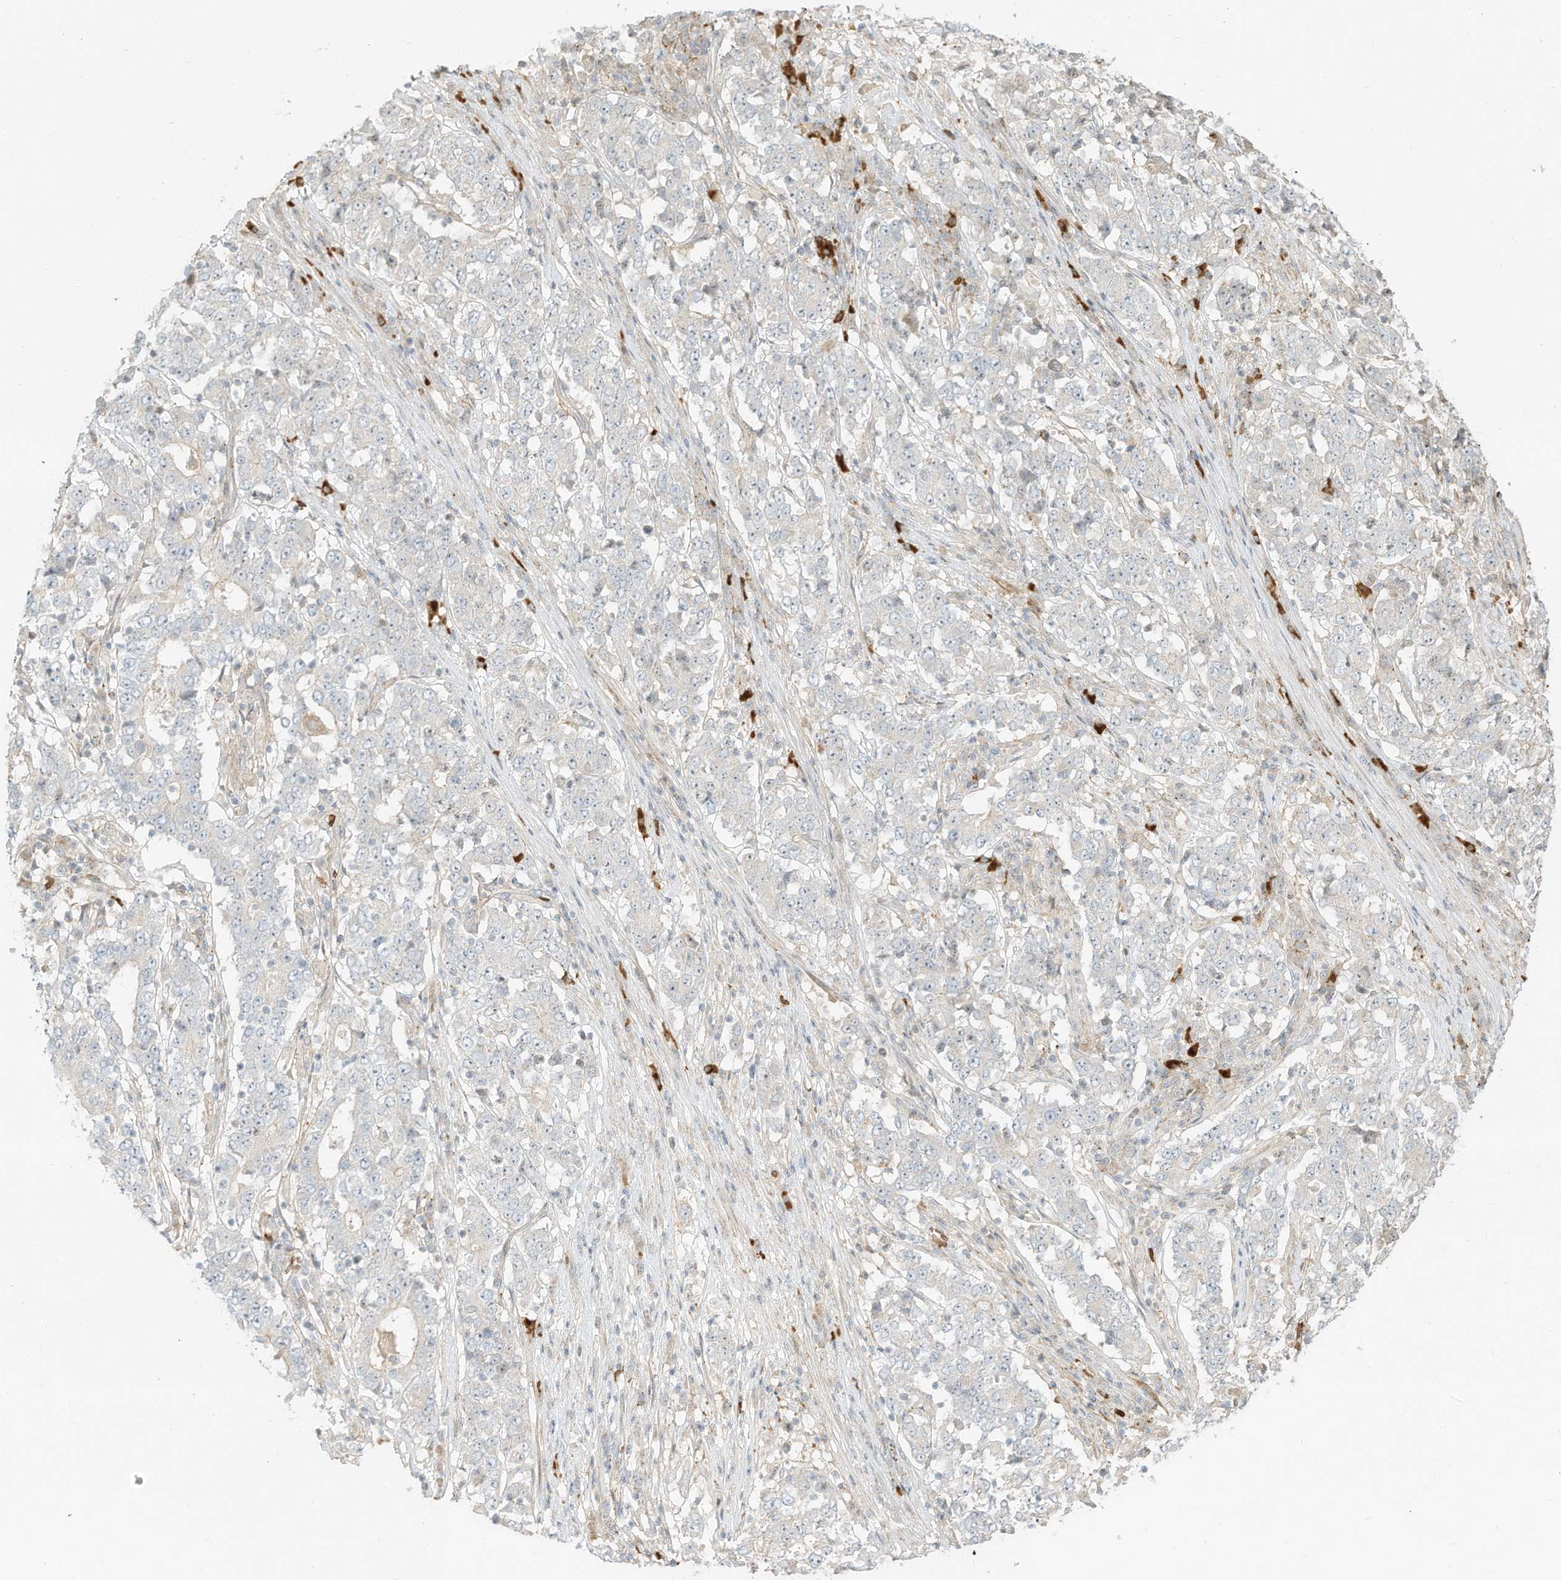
{"staining": {"intensity": "negative", "quantity": "none", "location": "none"}, "tissue": "stomach cancer", "cell_type": "Tumor cells", "image_type": "cancer", "snomed": [{"axis": "morphology", "description": "Adenocarcinoma, NOS"}, {"axis": "topography", "description": "Stomach"}], "caption": "This is an immunohistochemistry micrograph of human stomach adenocarcinoma. There is no staining in tumor cells.", "gene": "OFD1", "patient": {"sex": "male", "age": 59}}